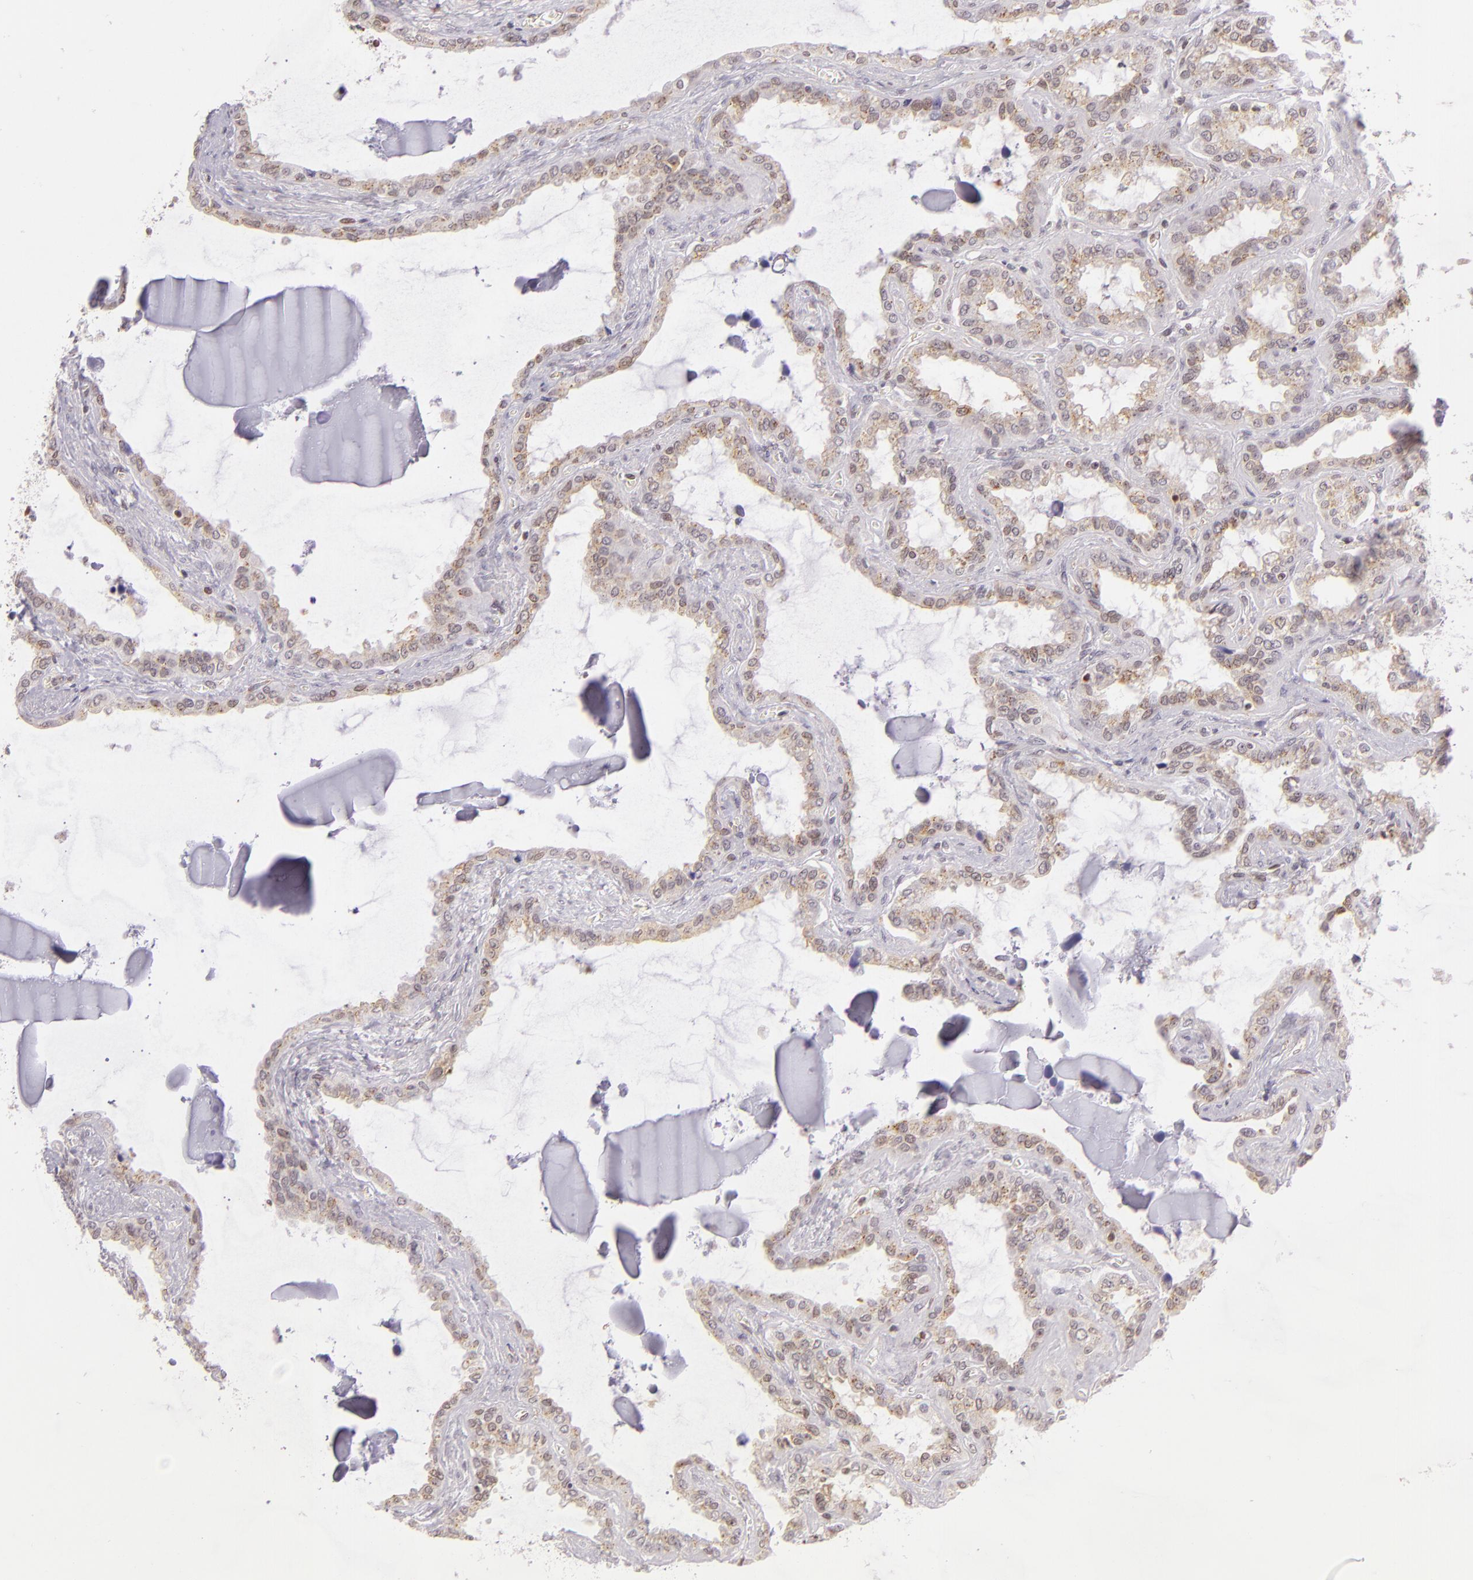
{"staining": {"intensity": "moderate", "quantity": ">75%", "location": "cytoplasmic/membranous"}, "tissue": "seminal vesicle", "cell_type": "Glandular cells", "image_type": "normal", "snomed": [{"axis": "morphology", "description": "Normal tissue, NOS"}, {"axis": "morphology", "description": "Inflammation, NOS"}, {"axis": "topography", "description": "Urinary bladder"}, {"axis": "topography", "description": "Prostate"}, {"axis": "topography", "description": "Seminal veicle"}], "caption": "Protein expression analysis of normal seminal vesicle shows moderate cytoplasmic/membranous positivity in approximately >75% of glandular cells.", "gene": "ENSG00000290315", "patient": {"sex": "male", "age": 82}}